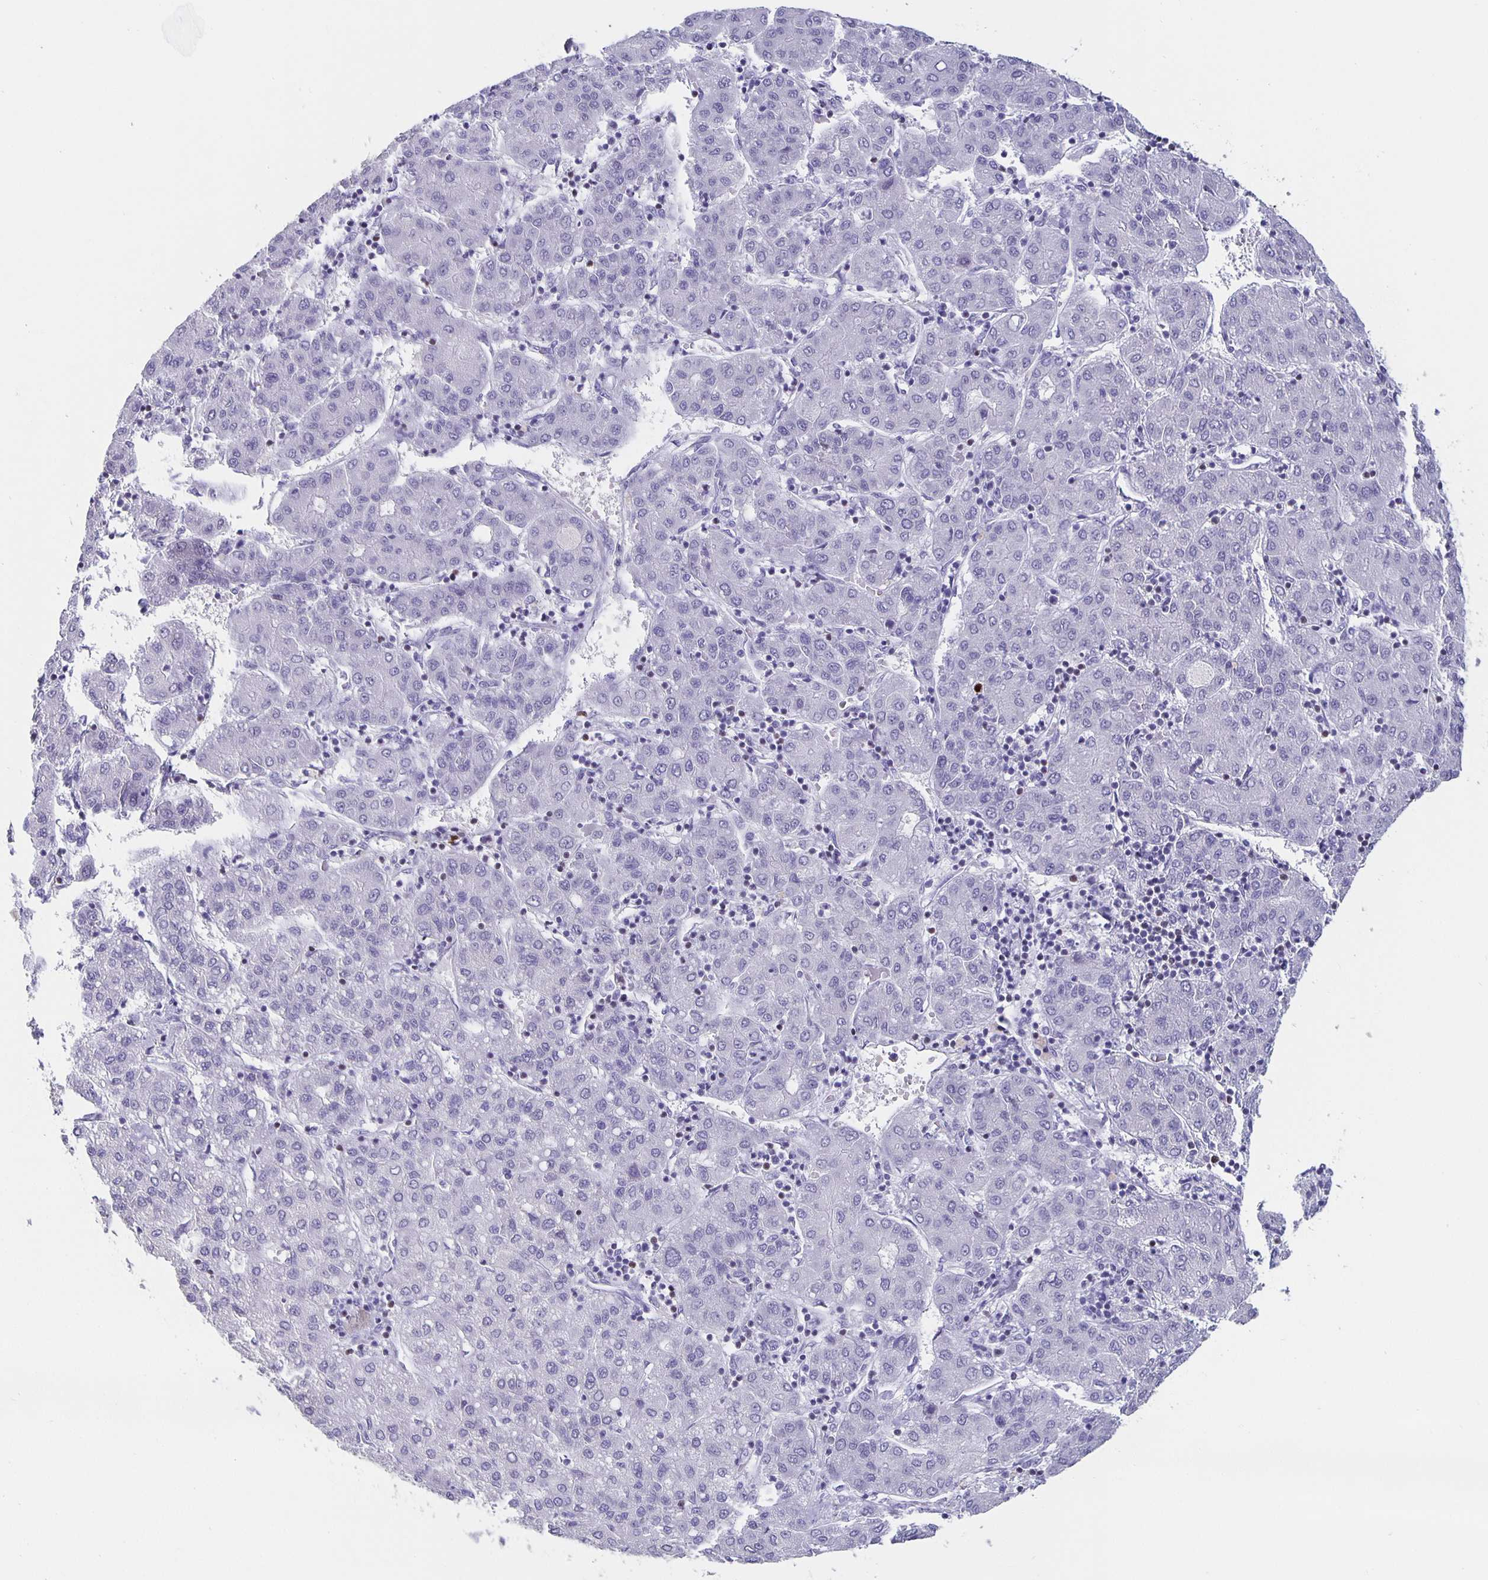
{"staining": {"intensity": "negative", "quantity": "none", "location": "none"}, "tissue": "liver cancer", "cell_type": "Tumor cells", "image_type": "cancer", "snomed": [{"axis": "morphology", "description": "Carcinoma, Hepatocellular, NOS"}, {"axis": "topography", "description": "Liver"}], "caption": "Immunohistochemistry (IHC) micrograph of human liver hepatocellular carcinoma stained for a protein (brown), which demonstrates no staining in tumor cells.", "gene": "SATB2", "patient": {"sex": "male", "age": 65}}